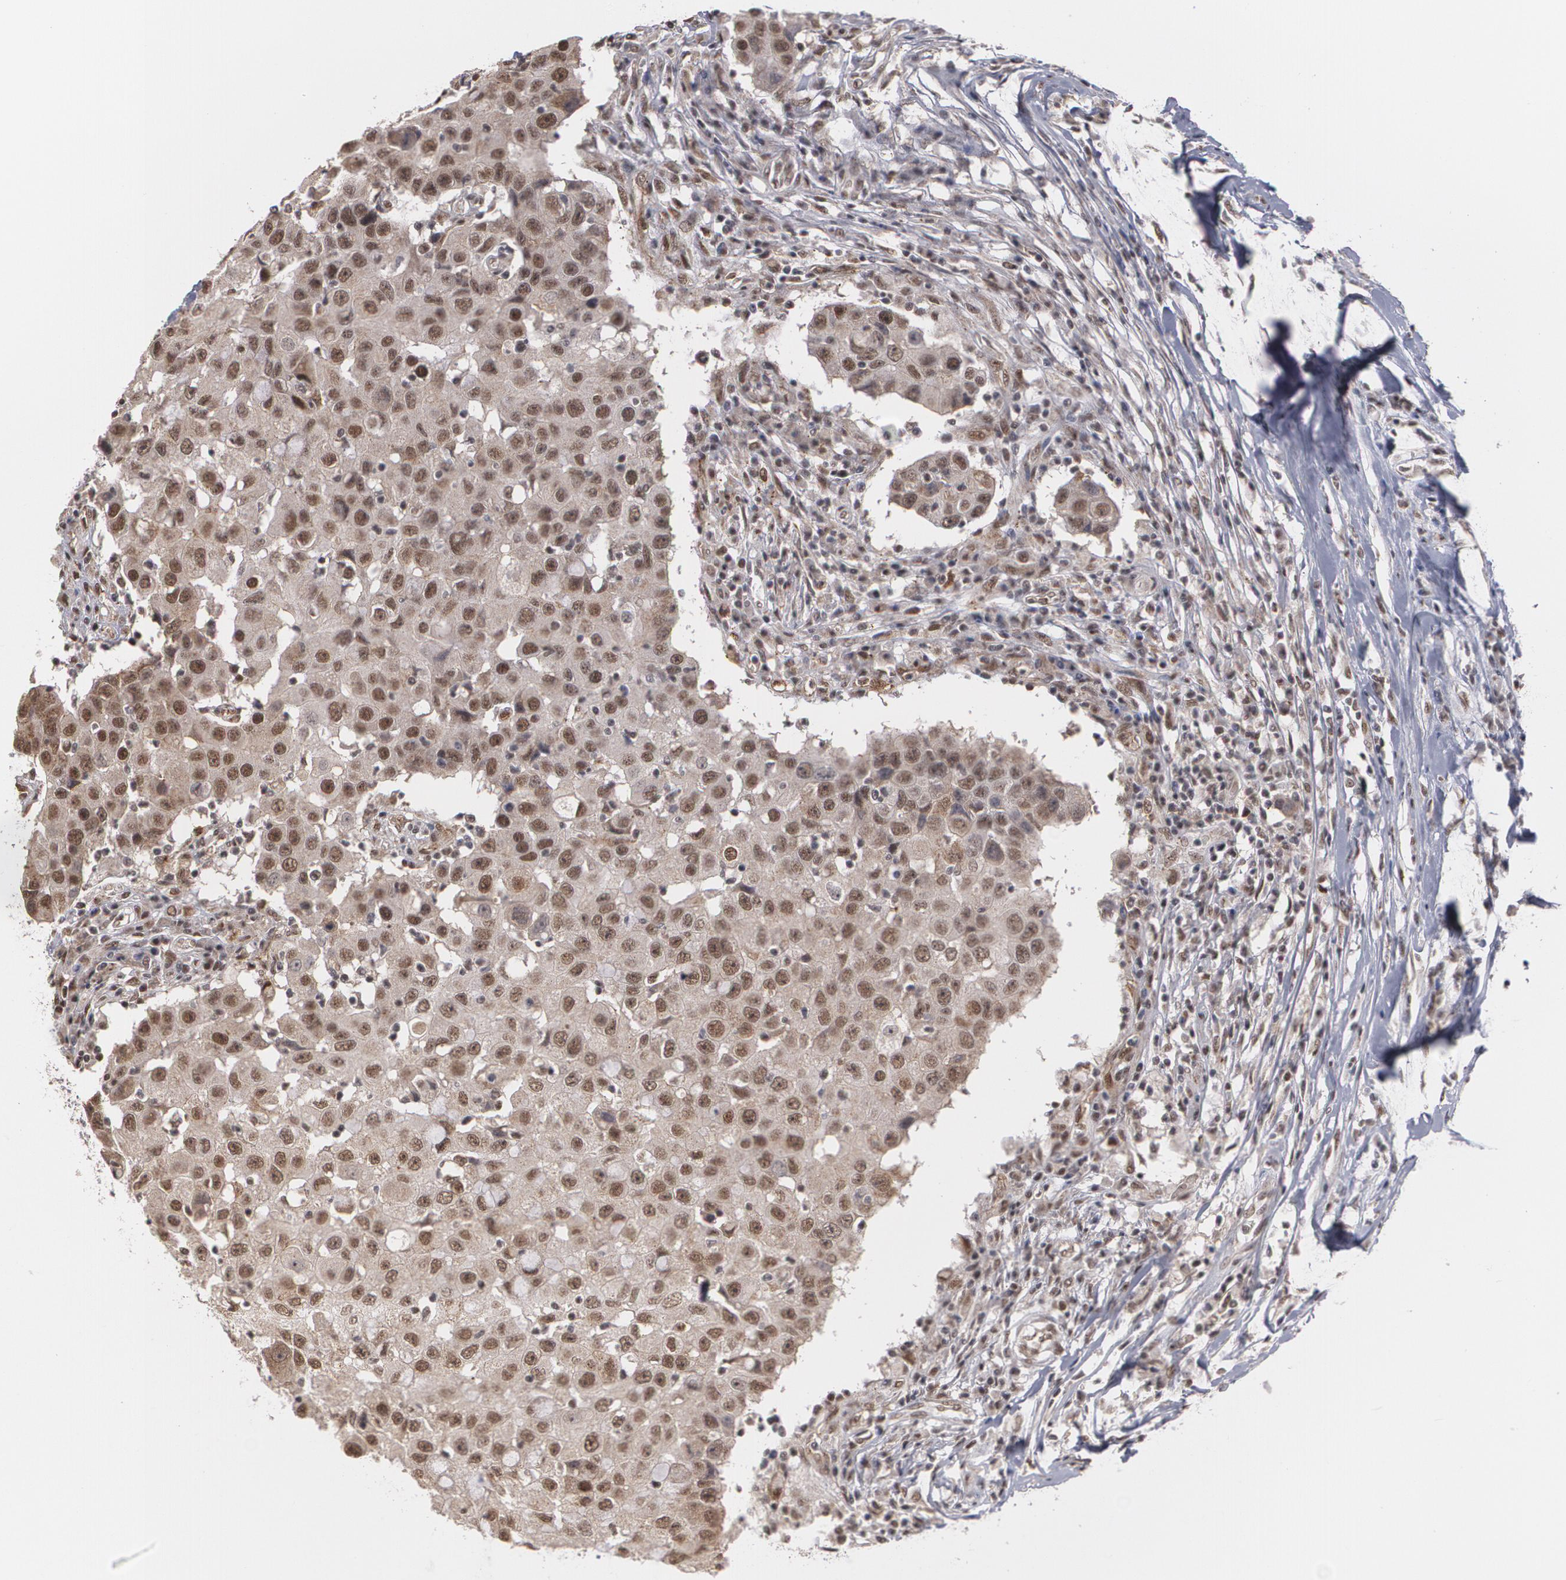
{"staining": {"intensity": "moderate", "quantity": ">75%", "location": "nuclear"}, "tissue": "breast cancer", "cell_type": "Tumor cells", "image_type": "cancer", "snomed": [{"axis": "morphology", "description": "Duct carcinoma"}, {"axis": "topography", "description": "Breast"}], "caption": "Brown immunohistochemical staining in breast invasive ductal carcinoma reveals moderate nuclear positivity in about >75% of tumor cells. (brown staining indicates protein expression, while blue staining denotes nuclei).", "gene": "ZNF75A", "patient": {"sex": "female", "age": 27}}